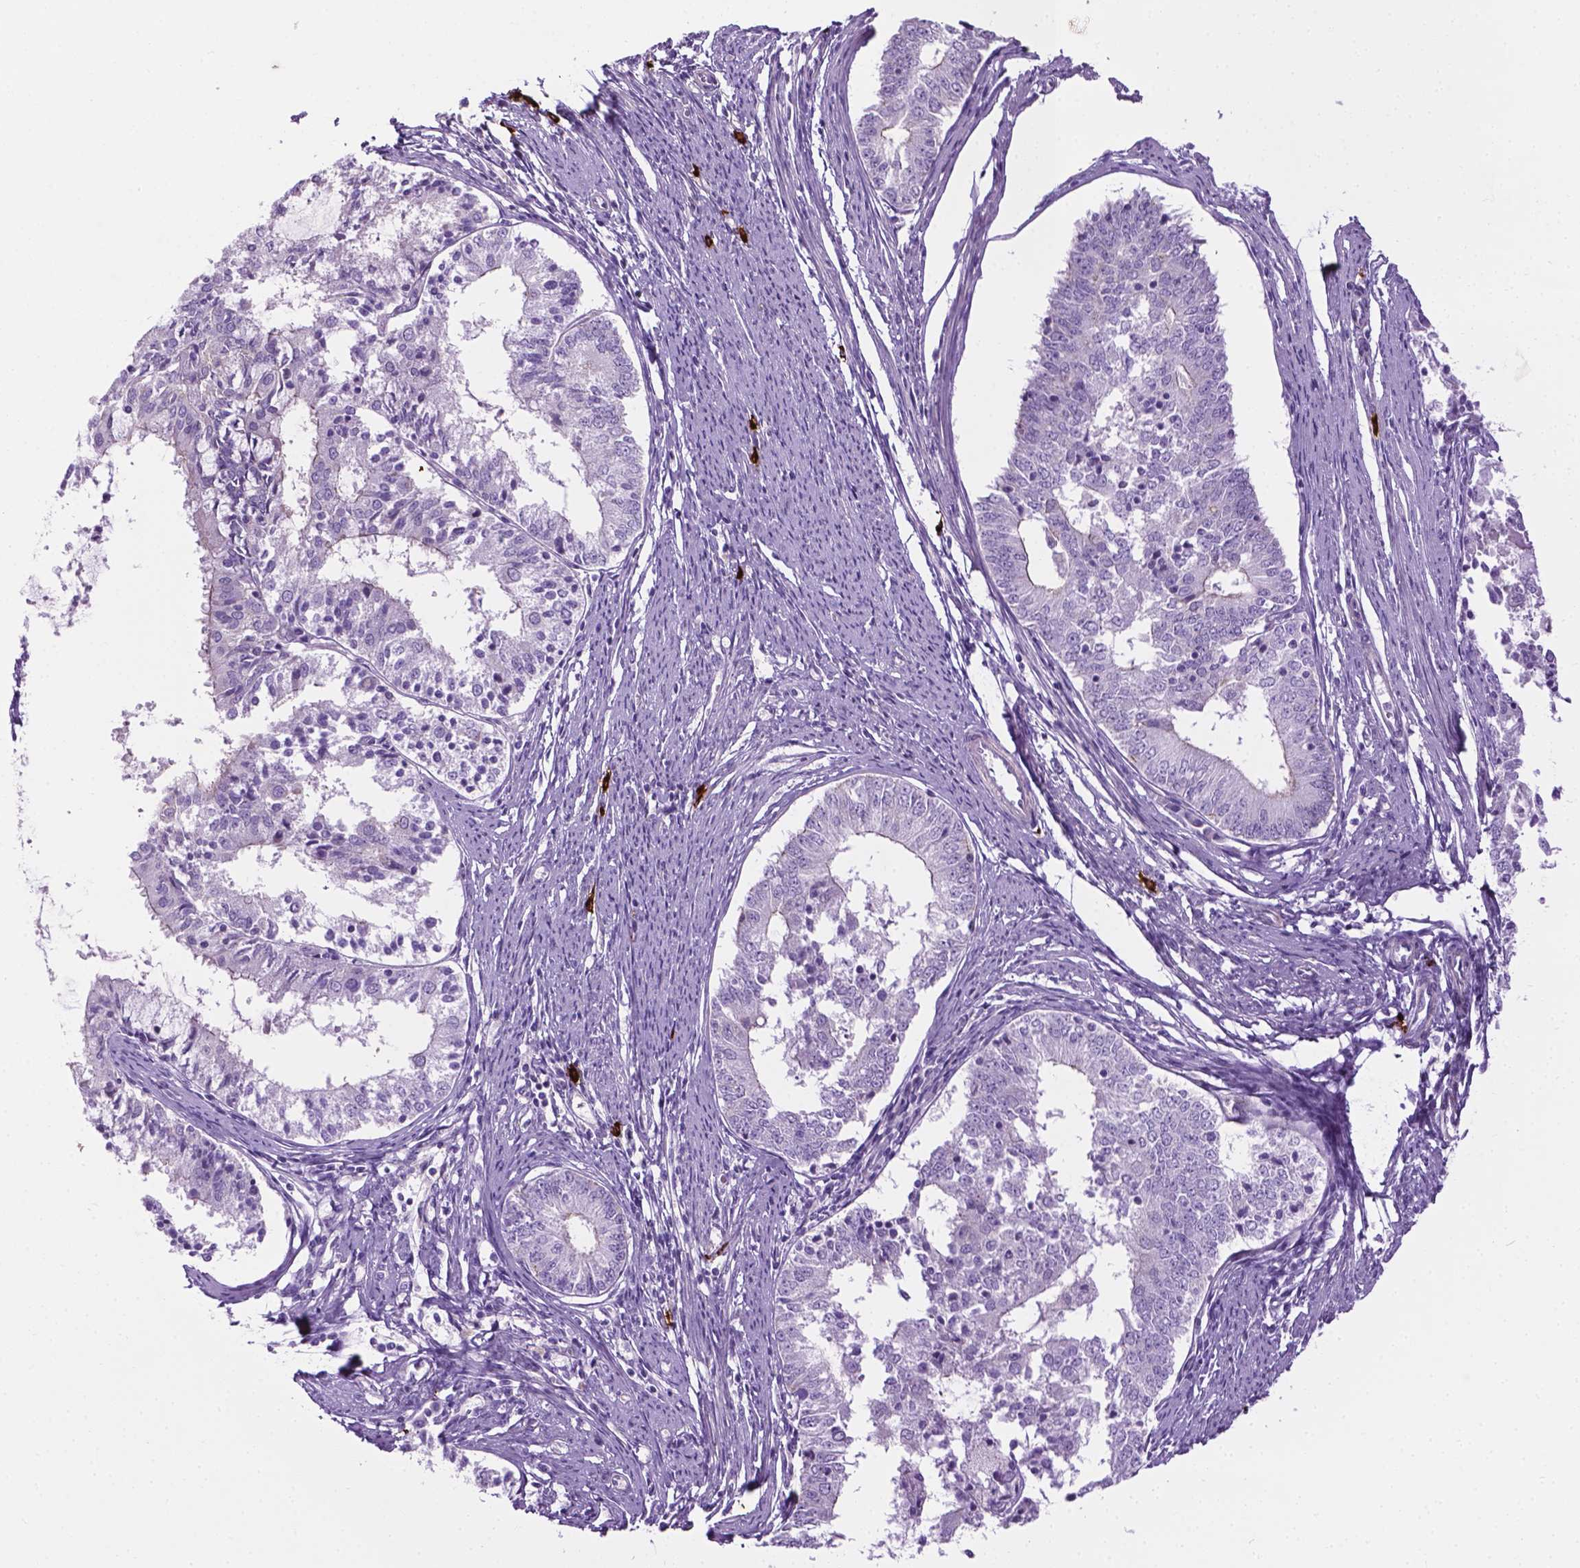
{"staining": {"intensity": "negative", "quantity": "none", "location": "none"}, "tissue": "endometrial cancer", "cell_type": "Tumor cells", "image_type": "cancer", "snomed": [{"axis": "morphology", "description": "Adenocarcinoma, NOS"}, {"axis": "topography", "description": "Endometrium"}], "caption": "Tumor cells show no significant protein expression in endometrial adenocarcinoma.", "gene": "SPECC1L", "patient": {"sex": "female", "age": 57}}